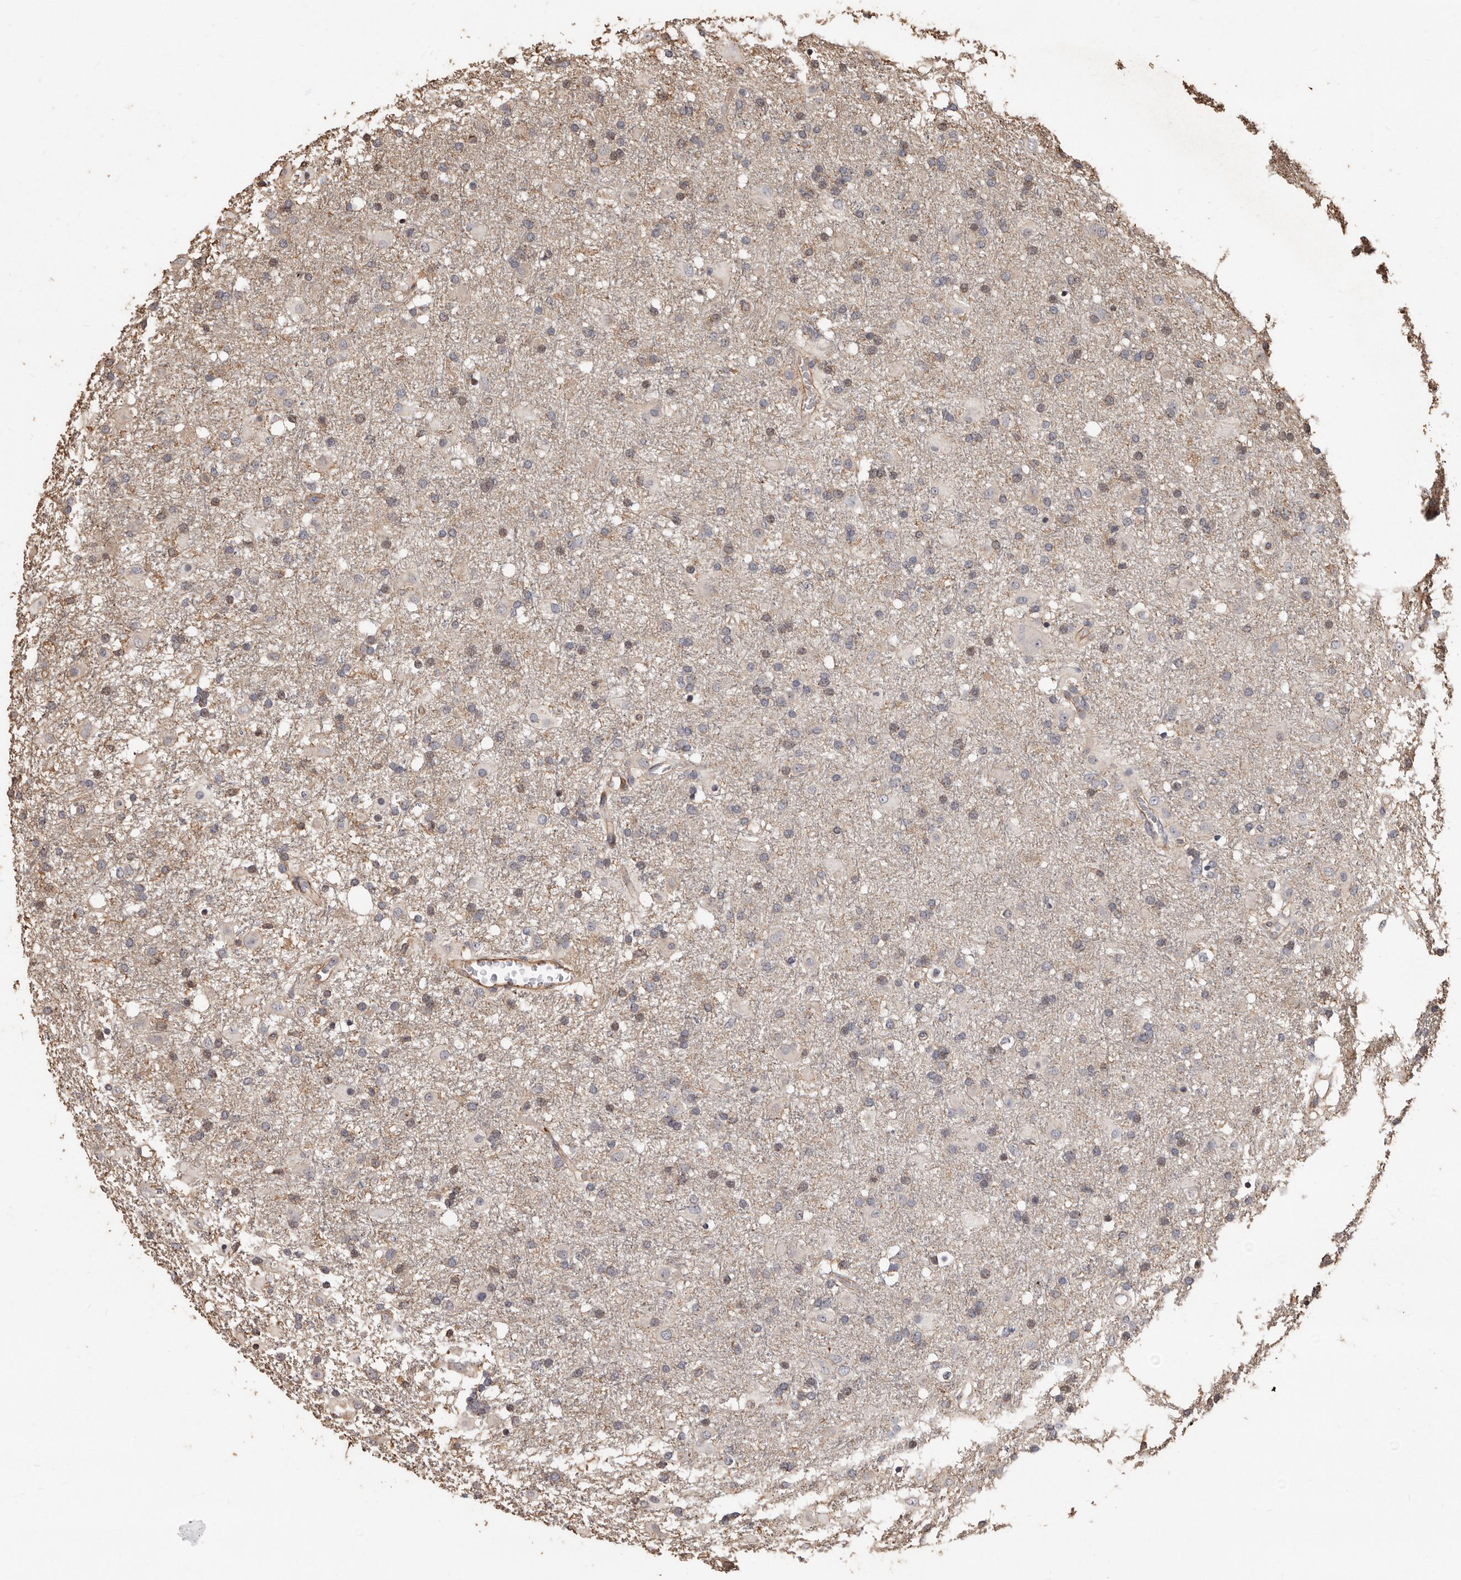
{"staining": {"intensity": "weak", "quantity": "<25%", "location": "nuclear"}, "tissue": "glioma", "cell_type": "Tumor cells", "image_type": "cancer", "snomed": [{"axis": "morphology", "description": "Glioma, malignant, Low grade"}, {"axis": "topography", "description": "Brain"}], "caption": "Immunohistochemistry micrograph of human glioma stained for a protein (brown), which reveals no positivity in tumor cells. Brightfield microscopy of immunohistochemistry (IHC) stained with DAB (3,3'-diaminobenzidine) (brown) and hematoxylin (blue), captured at high magnification.", "gene": "GSK3A", "patient": {"sex": "male", "age": 65}}